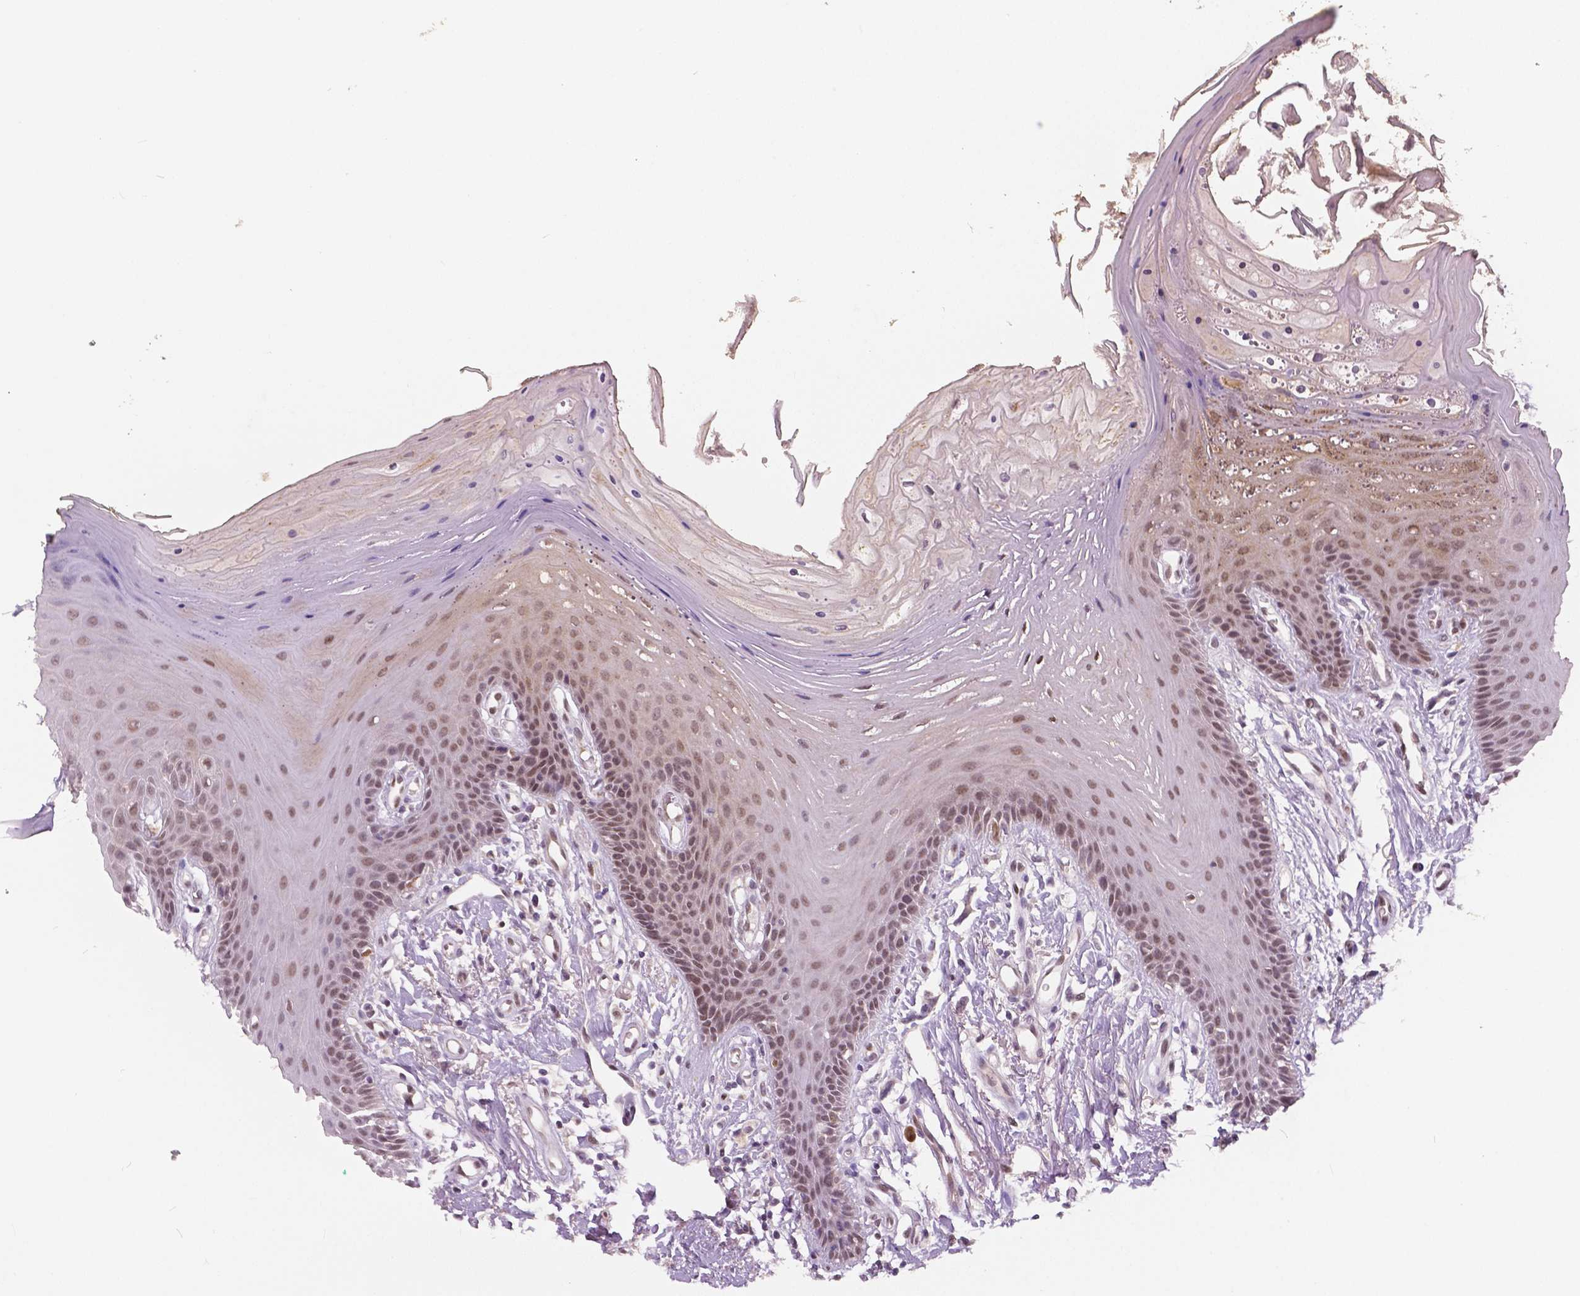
{"staining": {"intensity": "weak", "quantity": ">75%", "location": "nuclear"}, "tissue": "oral mucosa", "cell_type": "Squamous epithelial cells", "image_type": "normal", "snomed": [{"axis": "morphology", "description": "Normal tissue, NOS"}, {"axis": "morphology", "description": "Normal morphology"}, {"axis": "topography", "description": "Oral tissue"}], "caption": "A high-resolution micrograph shows immunohistochemistry (IHC) staining of benign oral mucosa, which shows weak nuclear expression in about >75% of squamous epithelial cells. The staining is performed using DAB (3,3'-diaminobenzidine) brown chromogen to label protein expression. The nuclei are counter-stained blue using hematoxylin.", "gene": "HMBOX1", "patient": {"sex": "female", "age": 76}}